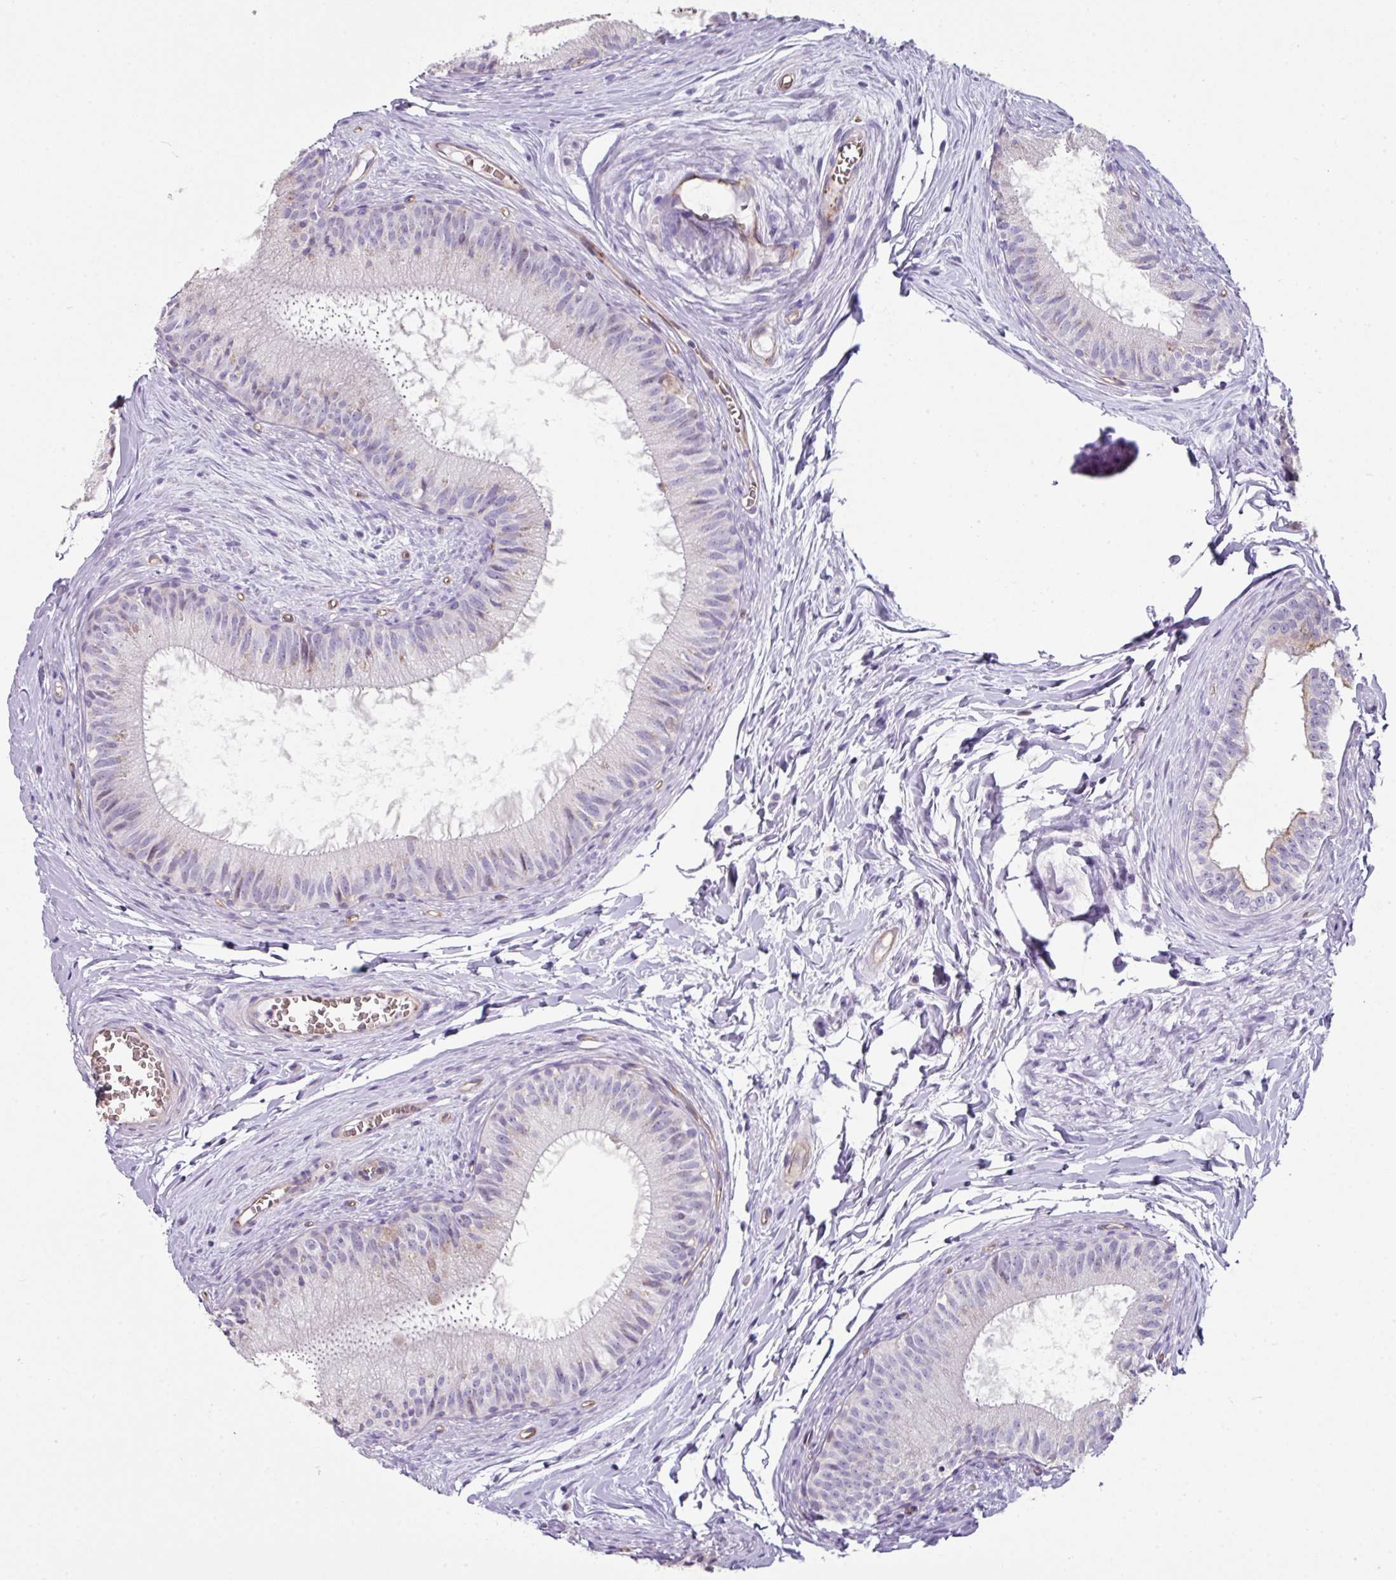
{"staining": {"intensity": "negative", "quantity": "none", "location": "none"}, "tissue": "epididymis", "cell_type": "Glandular cells", "image_type": "normal", "snomed": [{"axis": "morphology", "description": "Normal tissue, NOS"}, {"axis": "topography", "description": "Epididymis"}], "caption": "DAB (3,3'-diaminobenzidine) immunohistochemical staining of unremarkable epididymis demonstrates no significant expression in glandular cells.", "gene": "ANO9", "patient": {"sex": "male", "age": 25}}